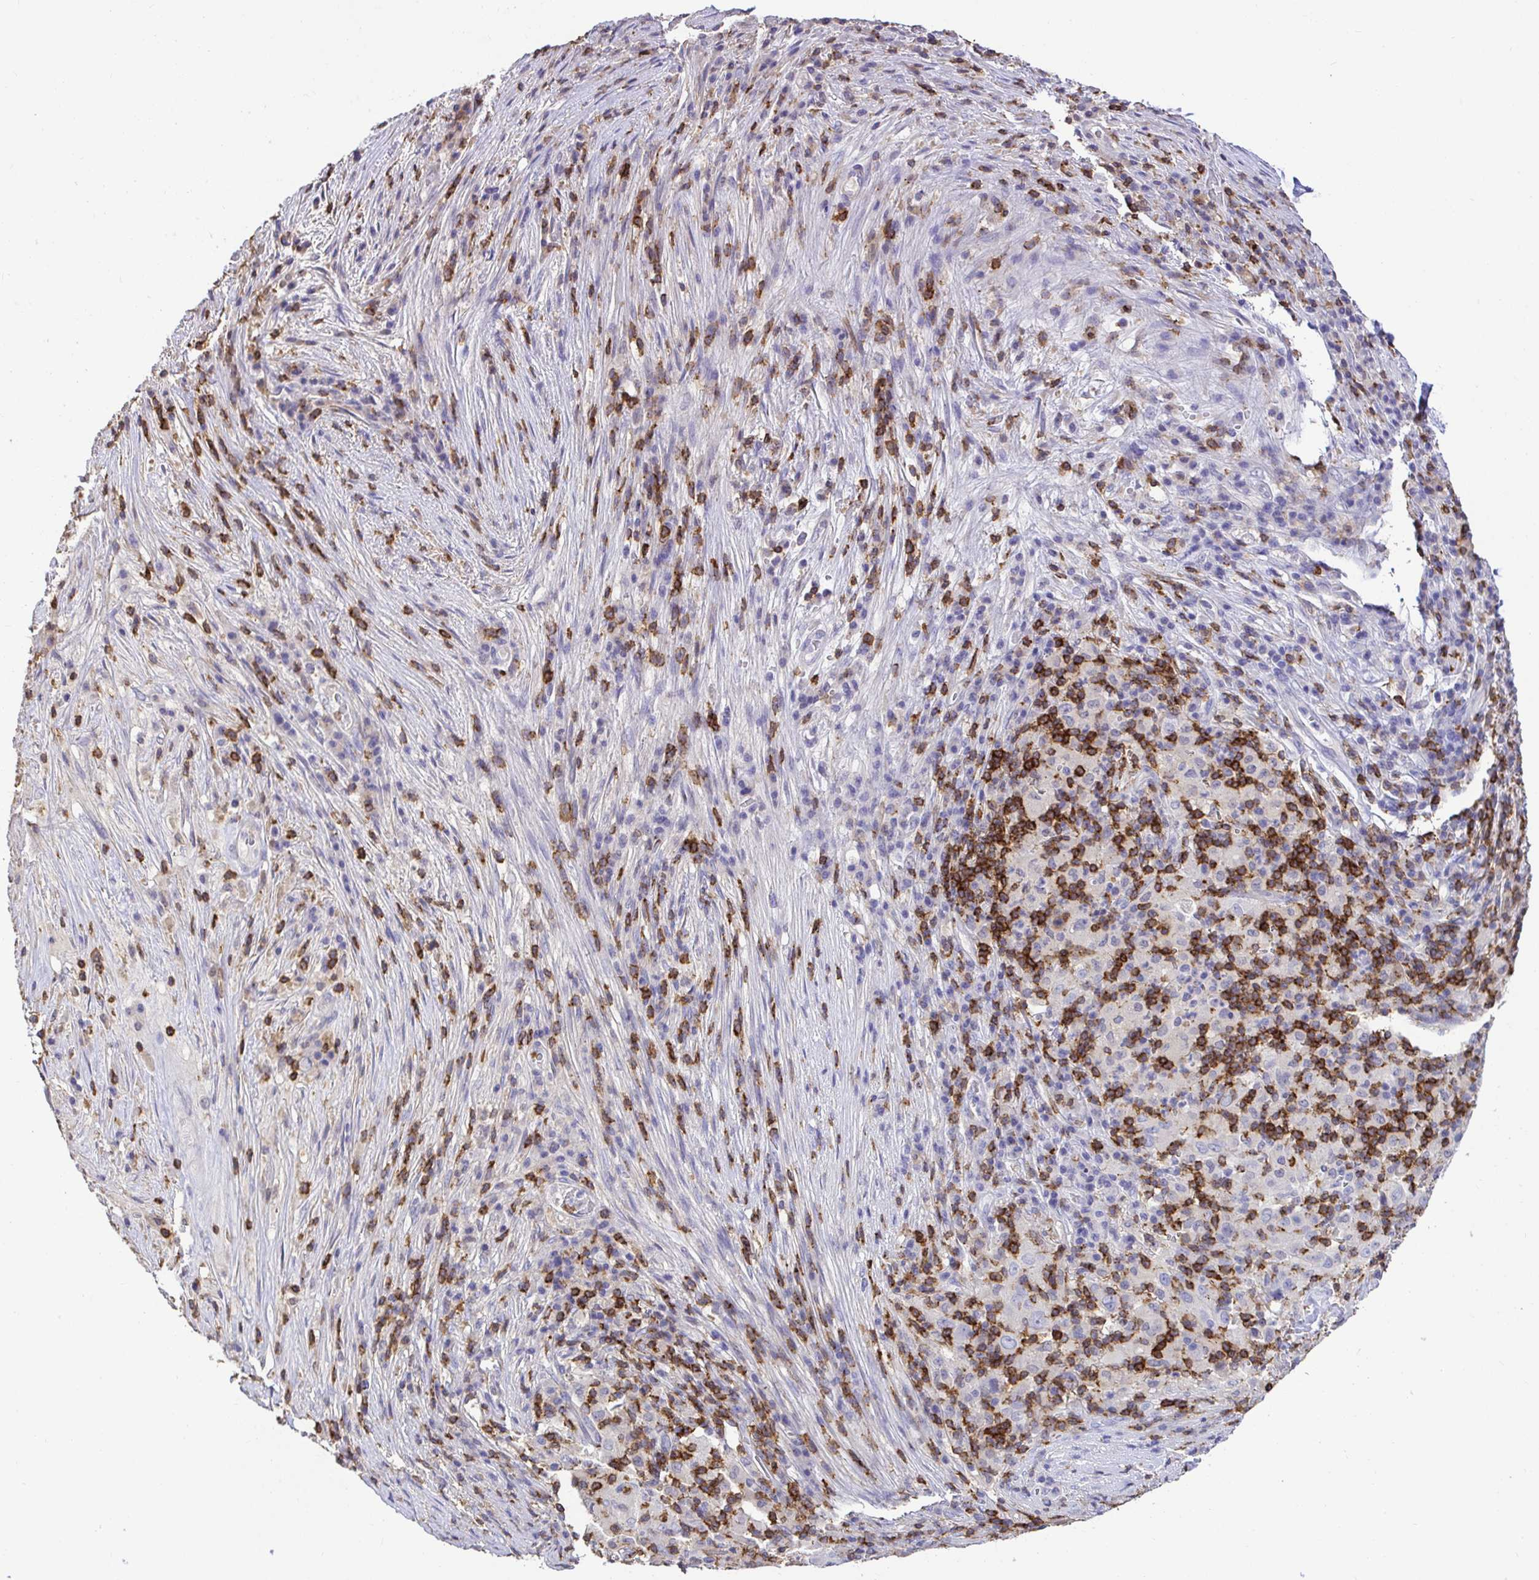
{"staining": {"intensity": "negative", "quantity": "none", "location": "none"}, "tissue": "pancreatic cancer", "cell_type": "Tumor cells", "image_type": "cancer", "snomed": [{"axis": "morphology", "description": "Adenocarcinoma, NOS"}, {"axis": "topography", "description": "Pancreas"}], "caption": "IHC histopathology image of adenocarcinoma (pancreatic) stained for a protein (brown), which shows no staining in tumor cells.", "gene": "SKAP1", "patient": {"sex": "male", "age": 63}}